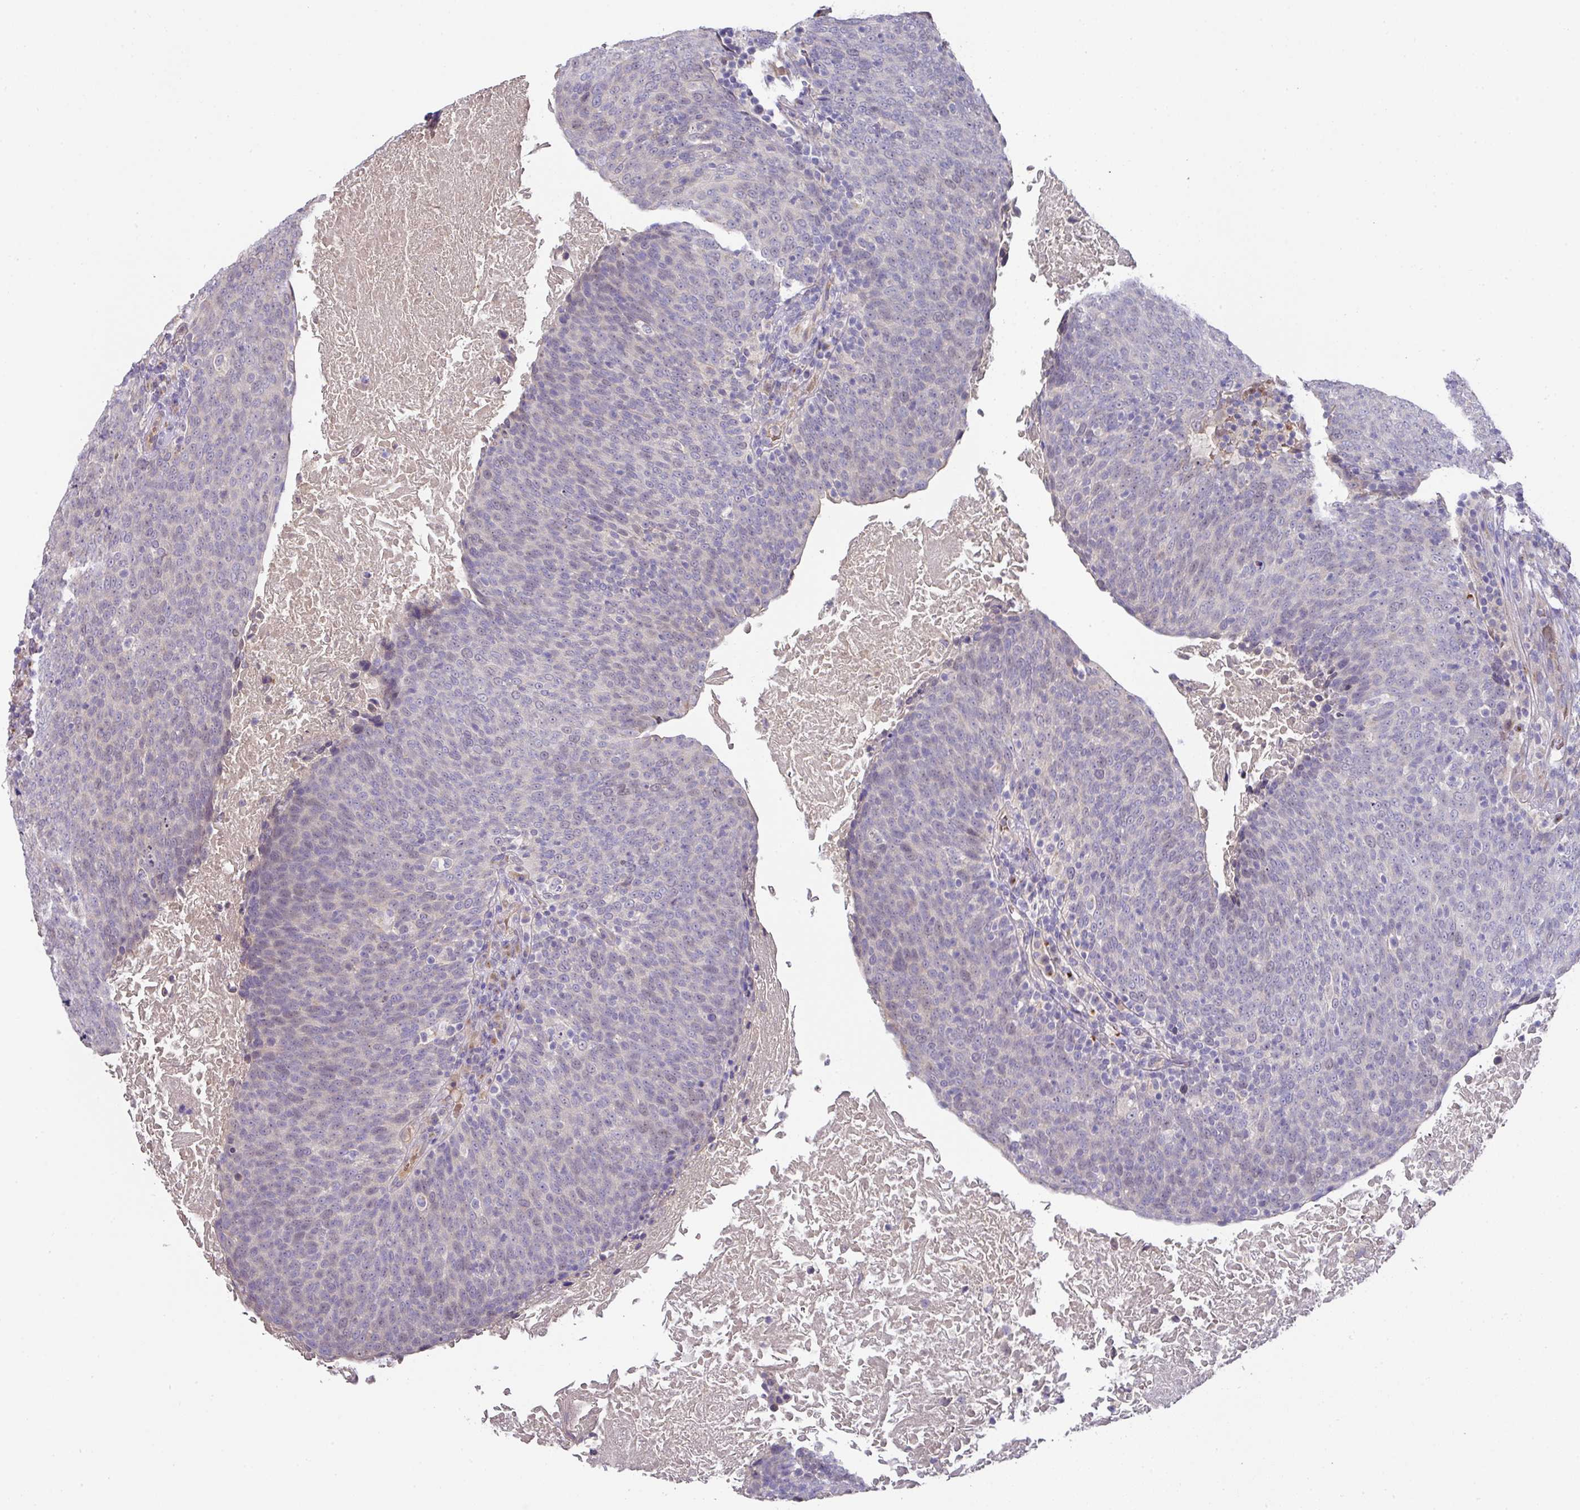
{"staining": {"intensity": "negative", "quantity": "none", "location": "none"}, "tissue": "head and neck cancer", "cell_type": "Tumor cells", "image_type": "cancer", "snomed": [{"axis": "morphology", "description": "Squamous cell carcinoma, NOS"}, {"axis": "morphology", "description": "Squamous cell carcinoma, metastatic, NOS"}, {"axis": "topography", "description": "Lymph node"}, {"axis": "topography", "description": "Head-Neck"}], "caption": "DAB immunohistochemical staining of head and neck metastatic squamous cell carcinoma displays no significant staining in tumor cells. (DAB (3,3'-diaminobenzidine) IHC with hematoxylin counter stain).", "gene": "TARM1", "patient": {"sex": "male", "age": 62}}